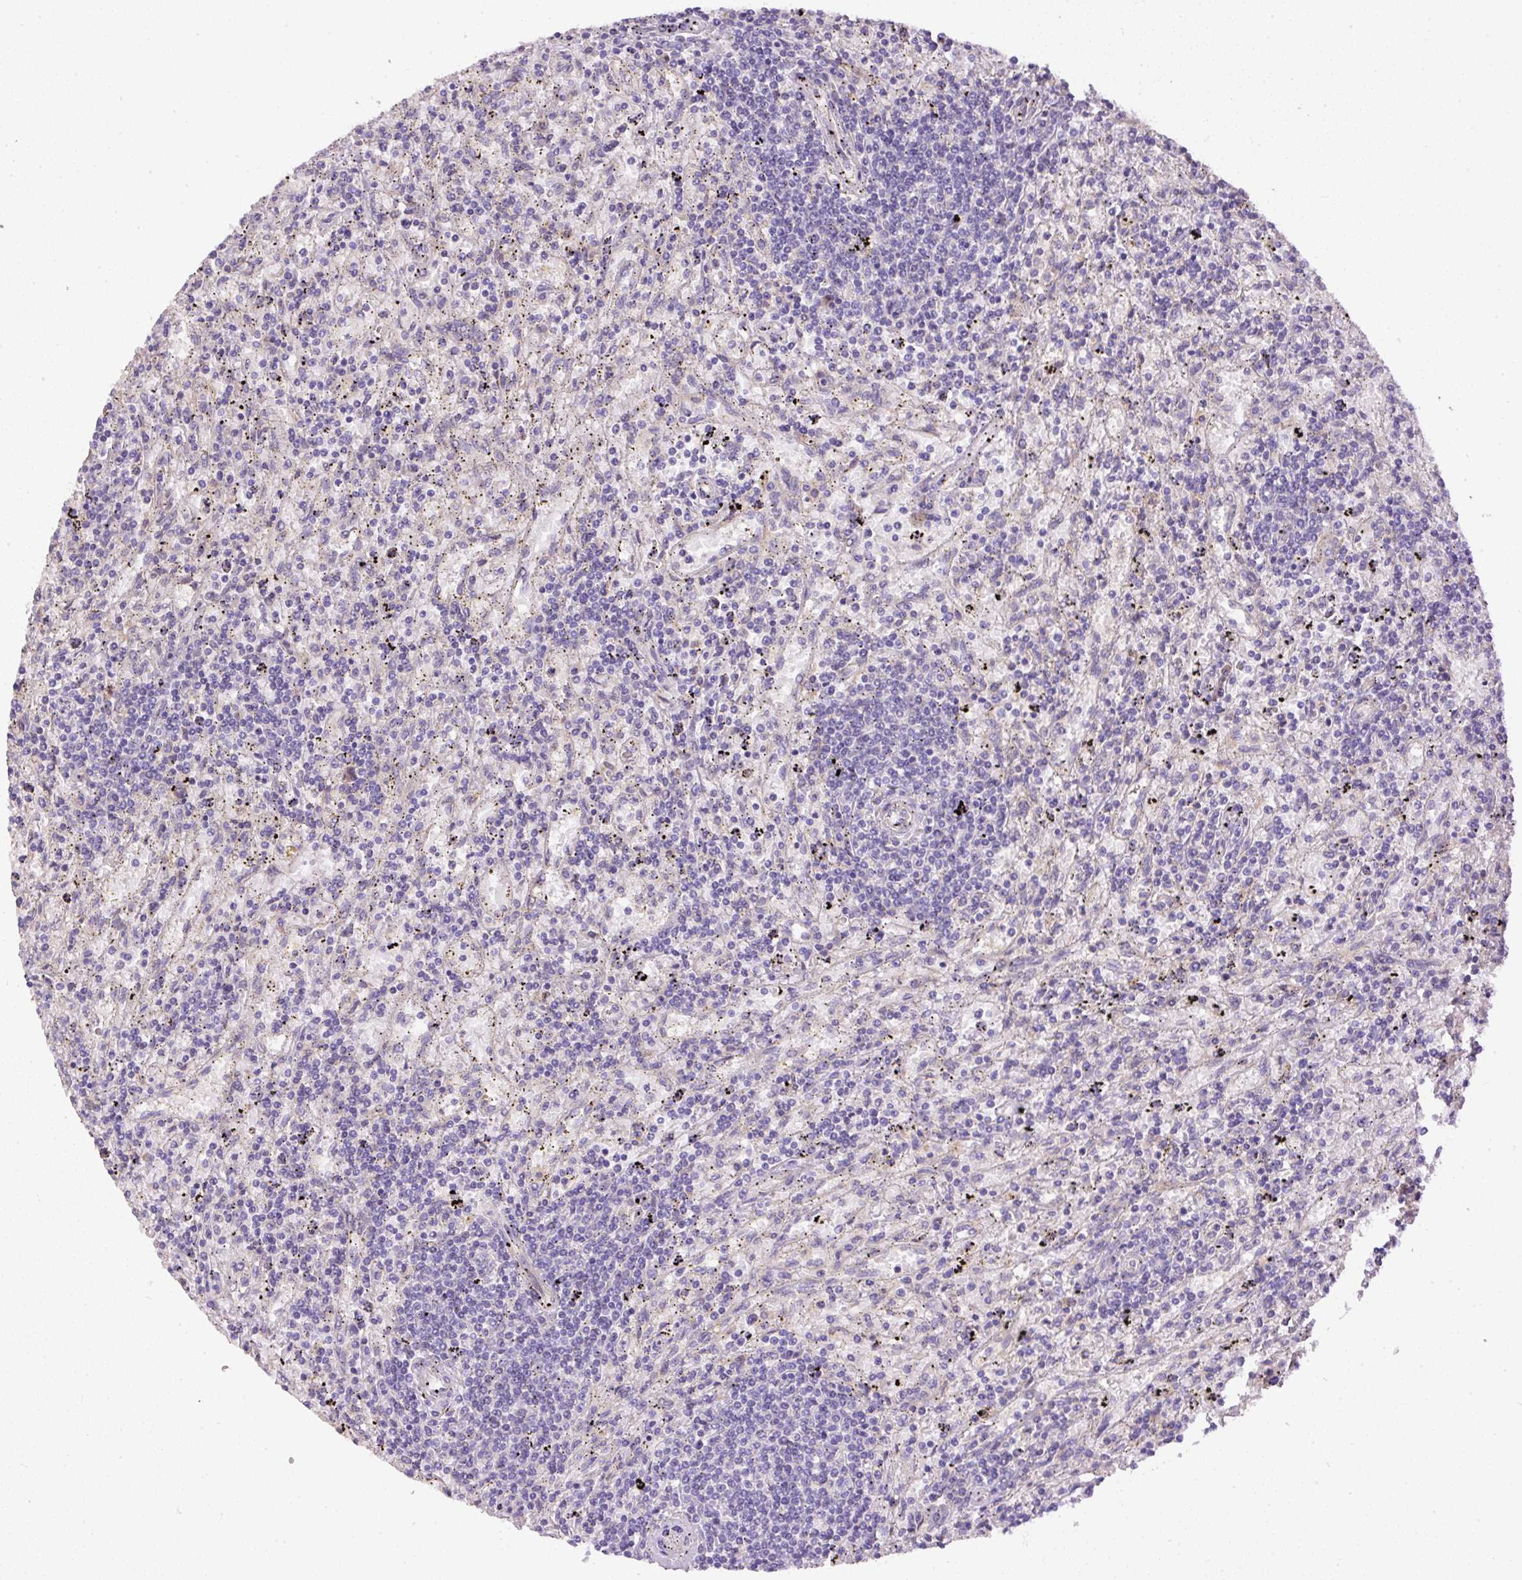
{"staining": {"intensity": "negative", "quantity": "none", "location": "none"}, "tissue": "lymphoma", "cell_type": "Tumor cells", "image_type": "cancer", "snomed": [{"axis": "morphology", "description": "Malignant lymphoma, non-Hodgkin's type, Low grade"}, {"axis": "topography", "description": "Spleen"}], "caption": "IHC image of neoplastic tissue: malignant lymphoma, non-Hodgkin's type (low-grade) stained with DAB (3,3'-diaminobenzidine) demonstrates no significant protein staining in tumor cells.", "gene": "DAPK1", "patient": {"sex": "male", "age": 76}}